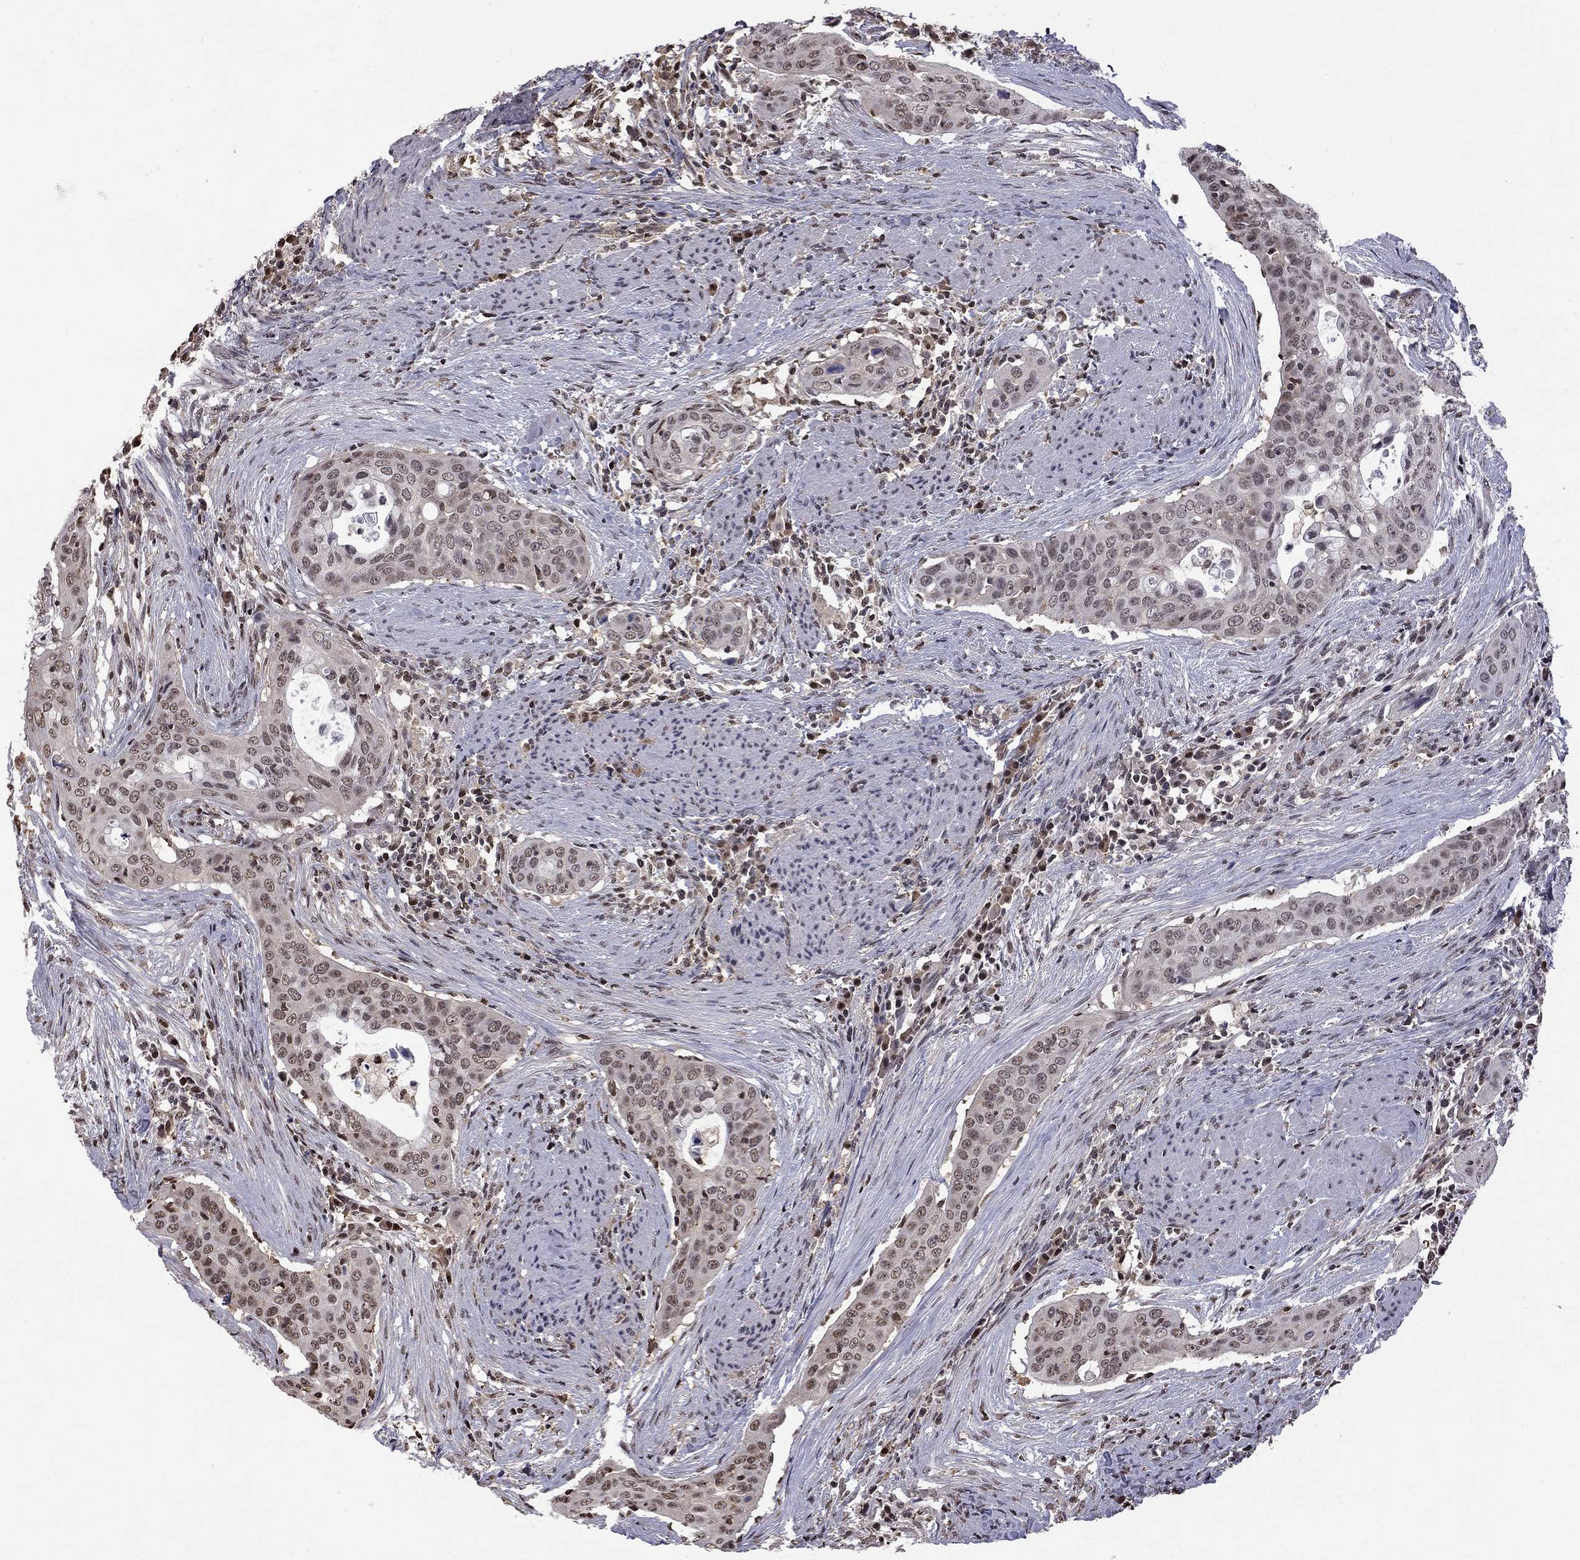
{"staining": {"intensity": "weak", "quantity": "25%-75%", "location": "nuclear"}, "tissue": "urothelial cancer", "cell_type": "Tumor cells", "image_type": "cancer", "snomed": [{"axis": "morphology", "description": "Urothelial carcinoma, High grade"}, {"axis": "topography", "description": "Urinary bladder"}], "caption": "Urothelial carcinoma (high-grade) stained with DAB (3,3'-diaminobenzidine) immunohistochemistry exhibits low levels of weak nuclear positivity in about 25%-75% of tumor cells.", "gene": "RFWD3", "patient": {"sex": "male", "age": 82}}